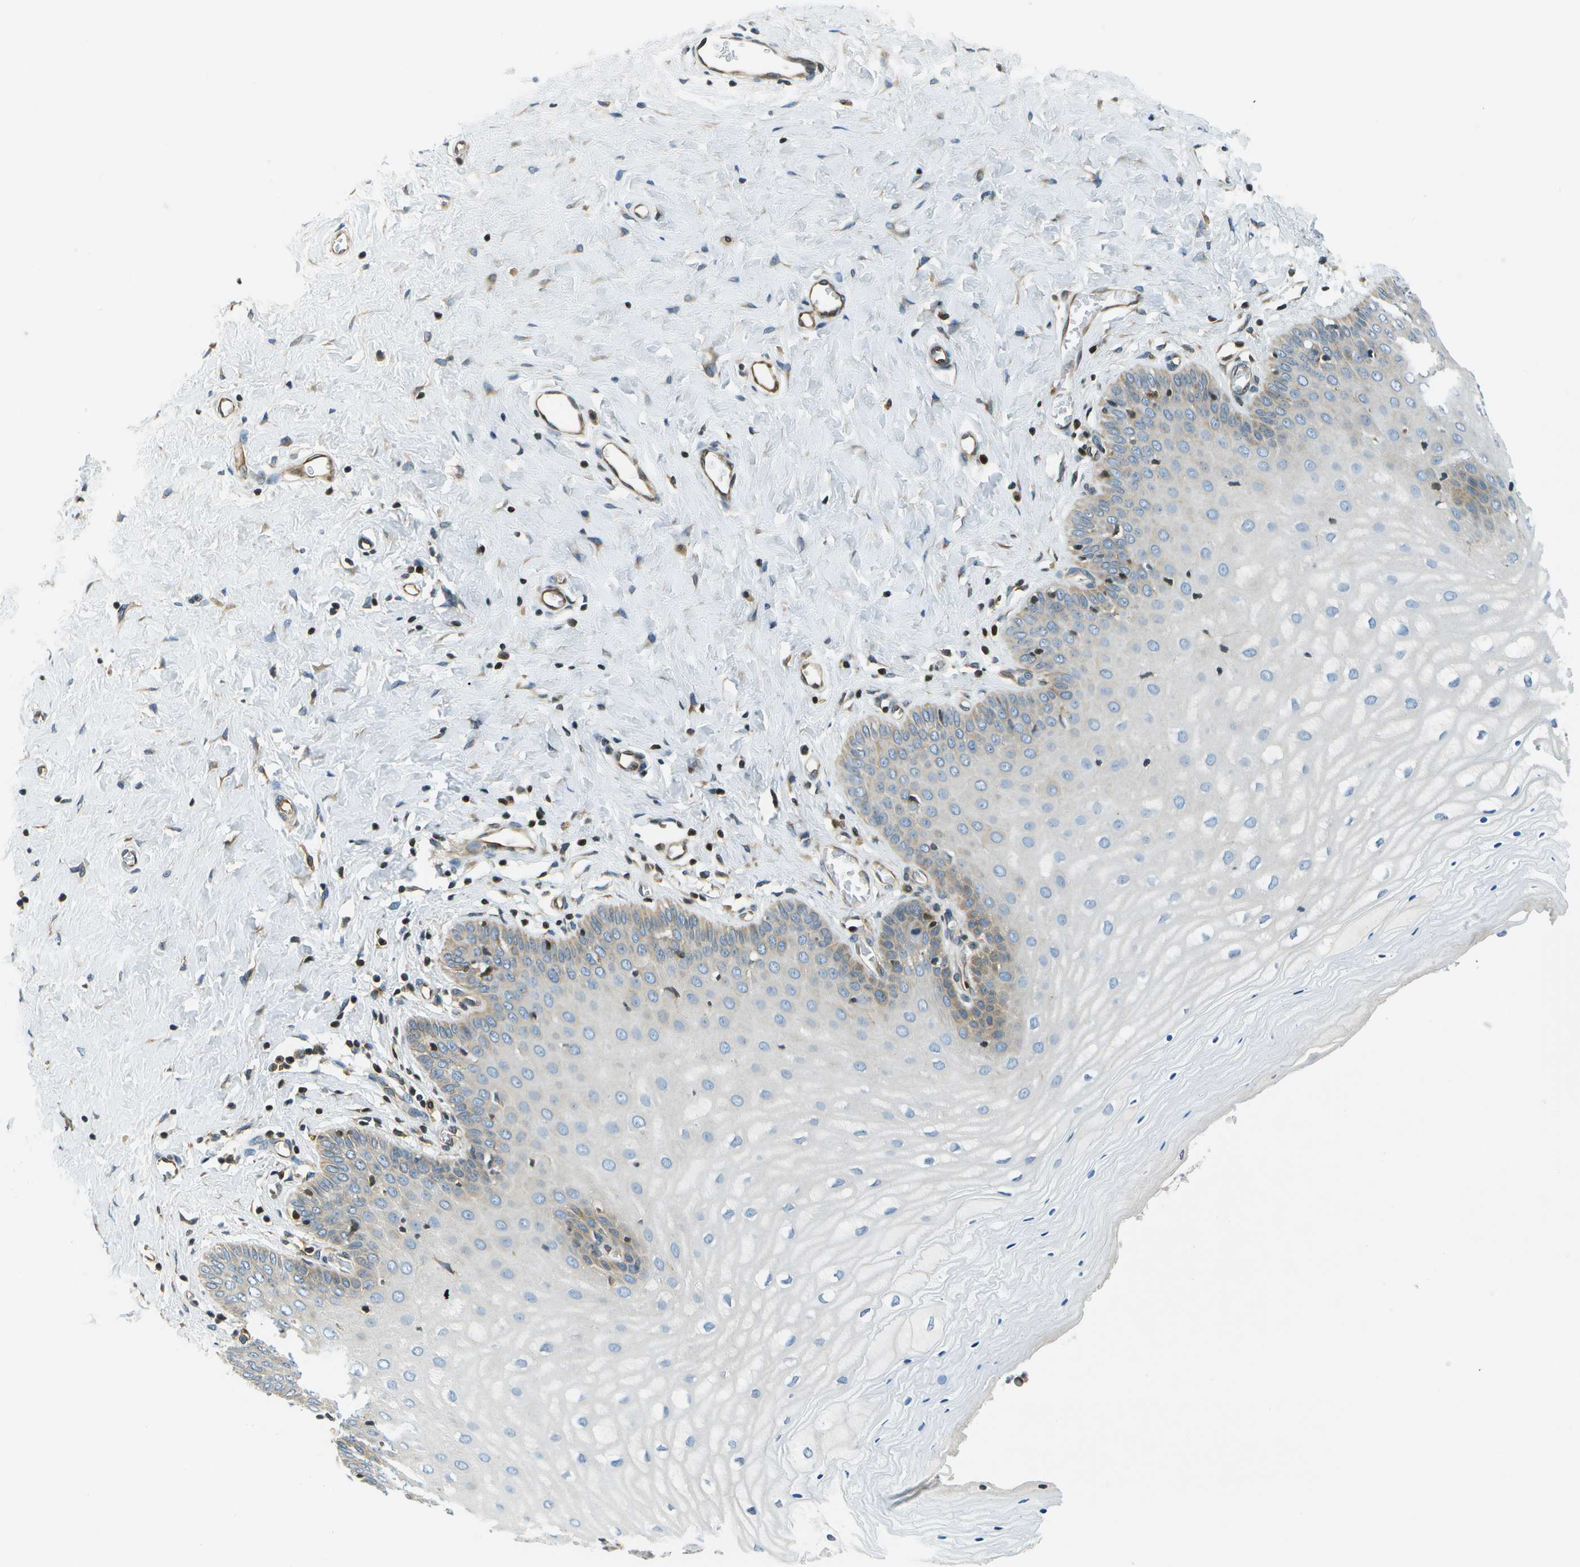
{"staining": {"intensity": "negative", "quantity": "none", "location": "none"}, "tissue": "cervix", "cell_type": "Glandular cells", "image_type": "normal", "snomed": [{"axis": "morphology", "description": "Normal tissue, NOS"}, {"axis": "topography", "description": "Cervix"}], "caption": "Immunohistochemistry (IHC) photomicrograph of benign cervix: human cervix stained with DAB (3,3'-diaminobenzidine) reveals no significant protein expression in glandular cells.", "gene": "ESYT1", "patient": {"sex": "female", "age": 55}}